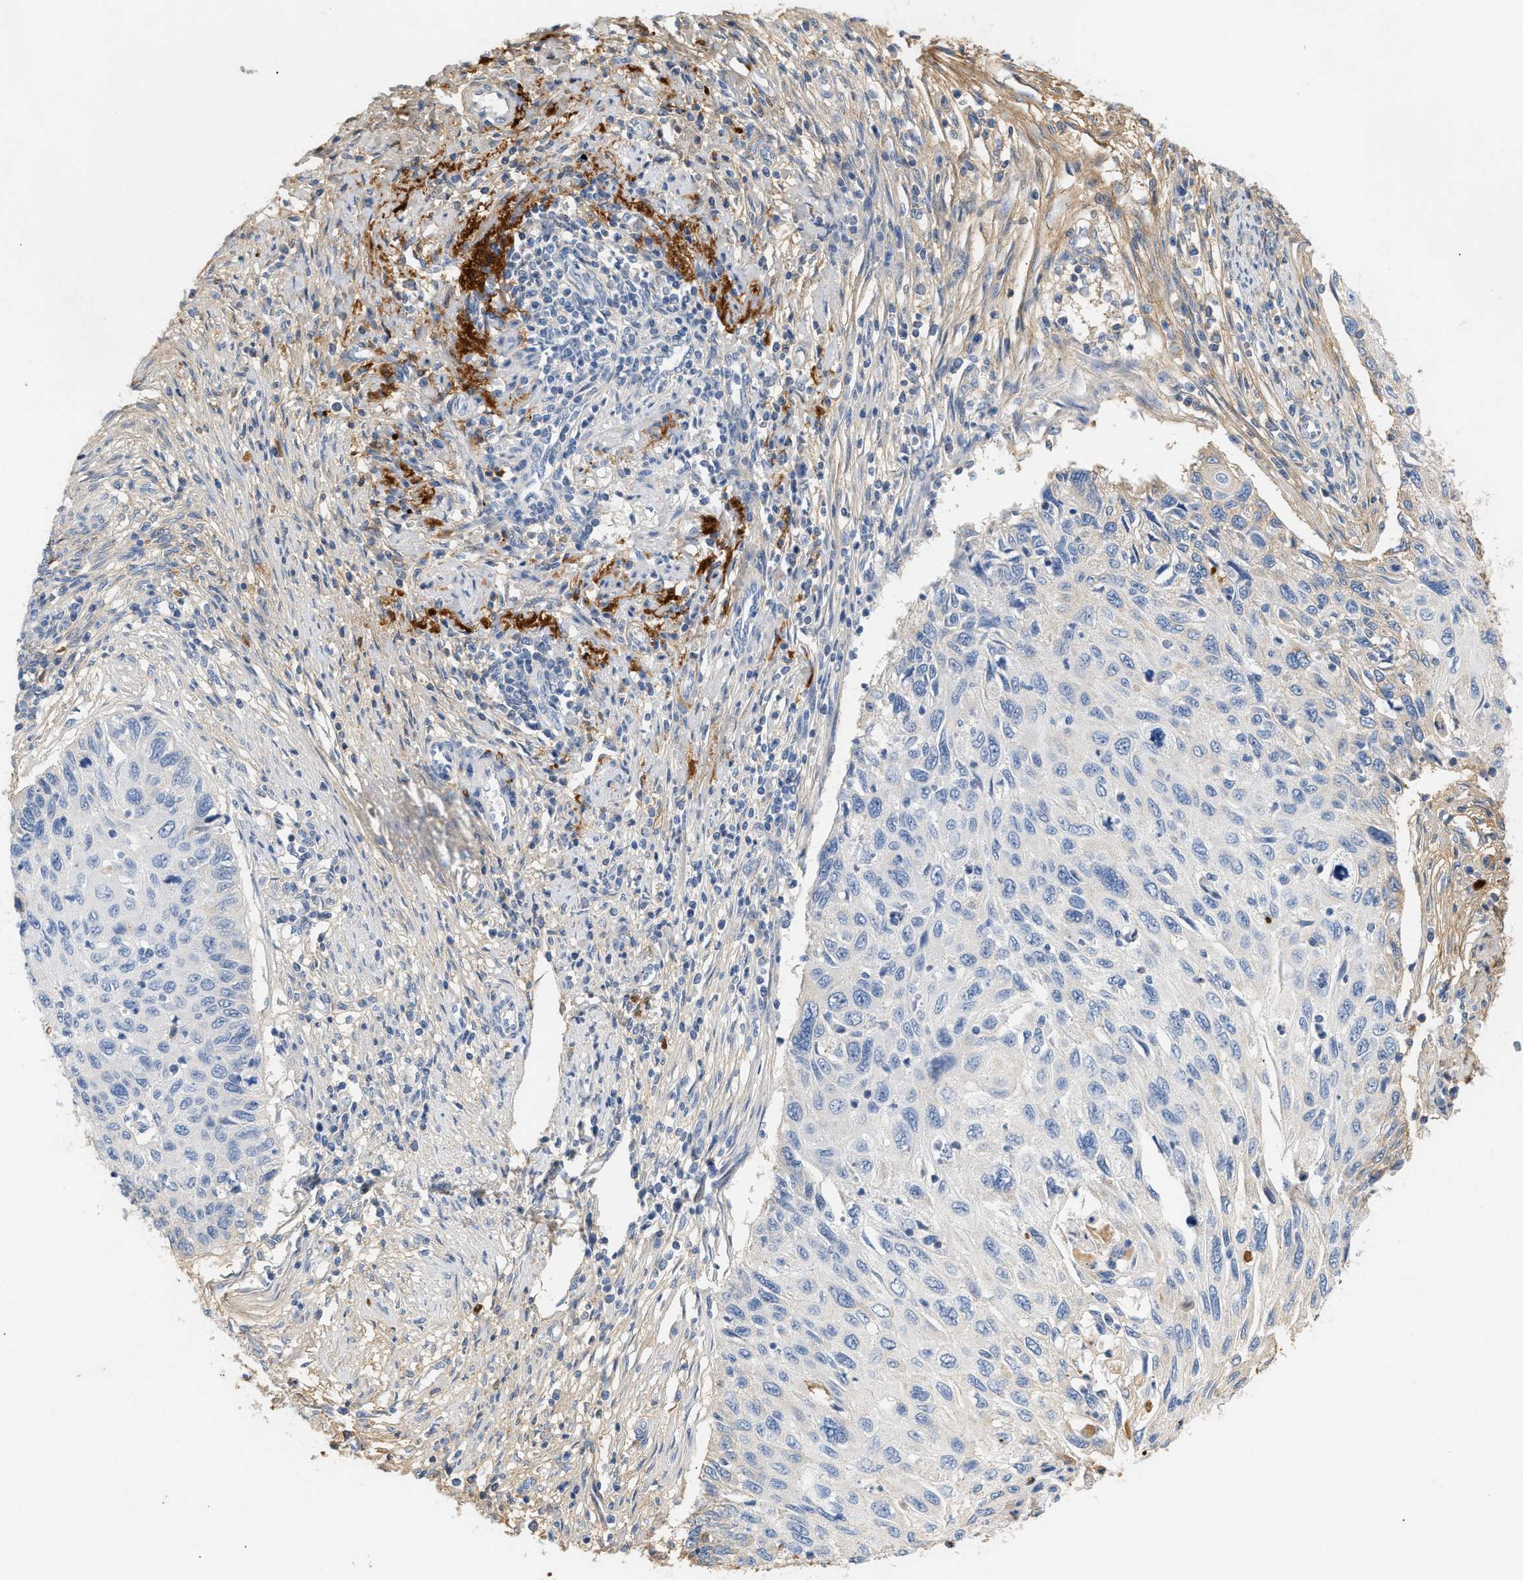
{"staining": {"intensity": "negative", "quantity": "none", "location": "none"}, "tissue": "cervical cancer", "cell_type": "Tumor cells", "image_type": "cancer", "snomed": [{"axis": "morphology", "description": "Squamous cell carcinoma, NOS"}, {"axis": "topography", "description": "Cervix"}], "caption": "The micrograph exhibits no staining of tumor cells in cervical cancer (squamous cell carcinoma).", "gene": "CFH", "patient": {"sex": "female", "age": 70}}